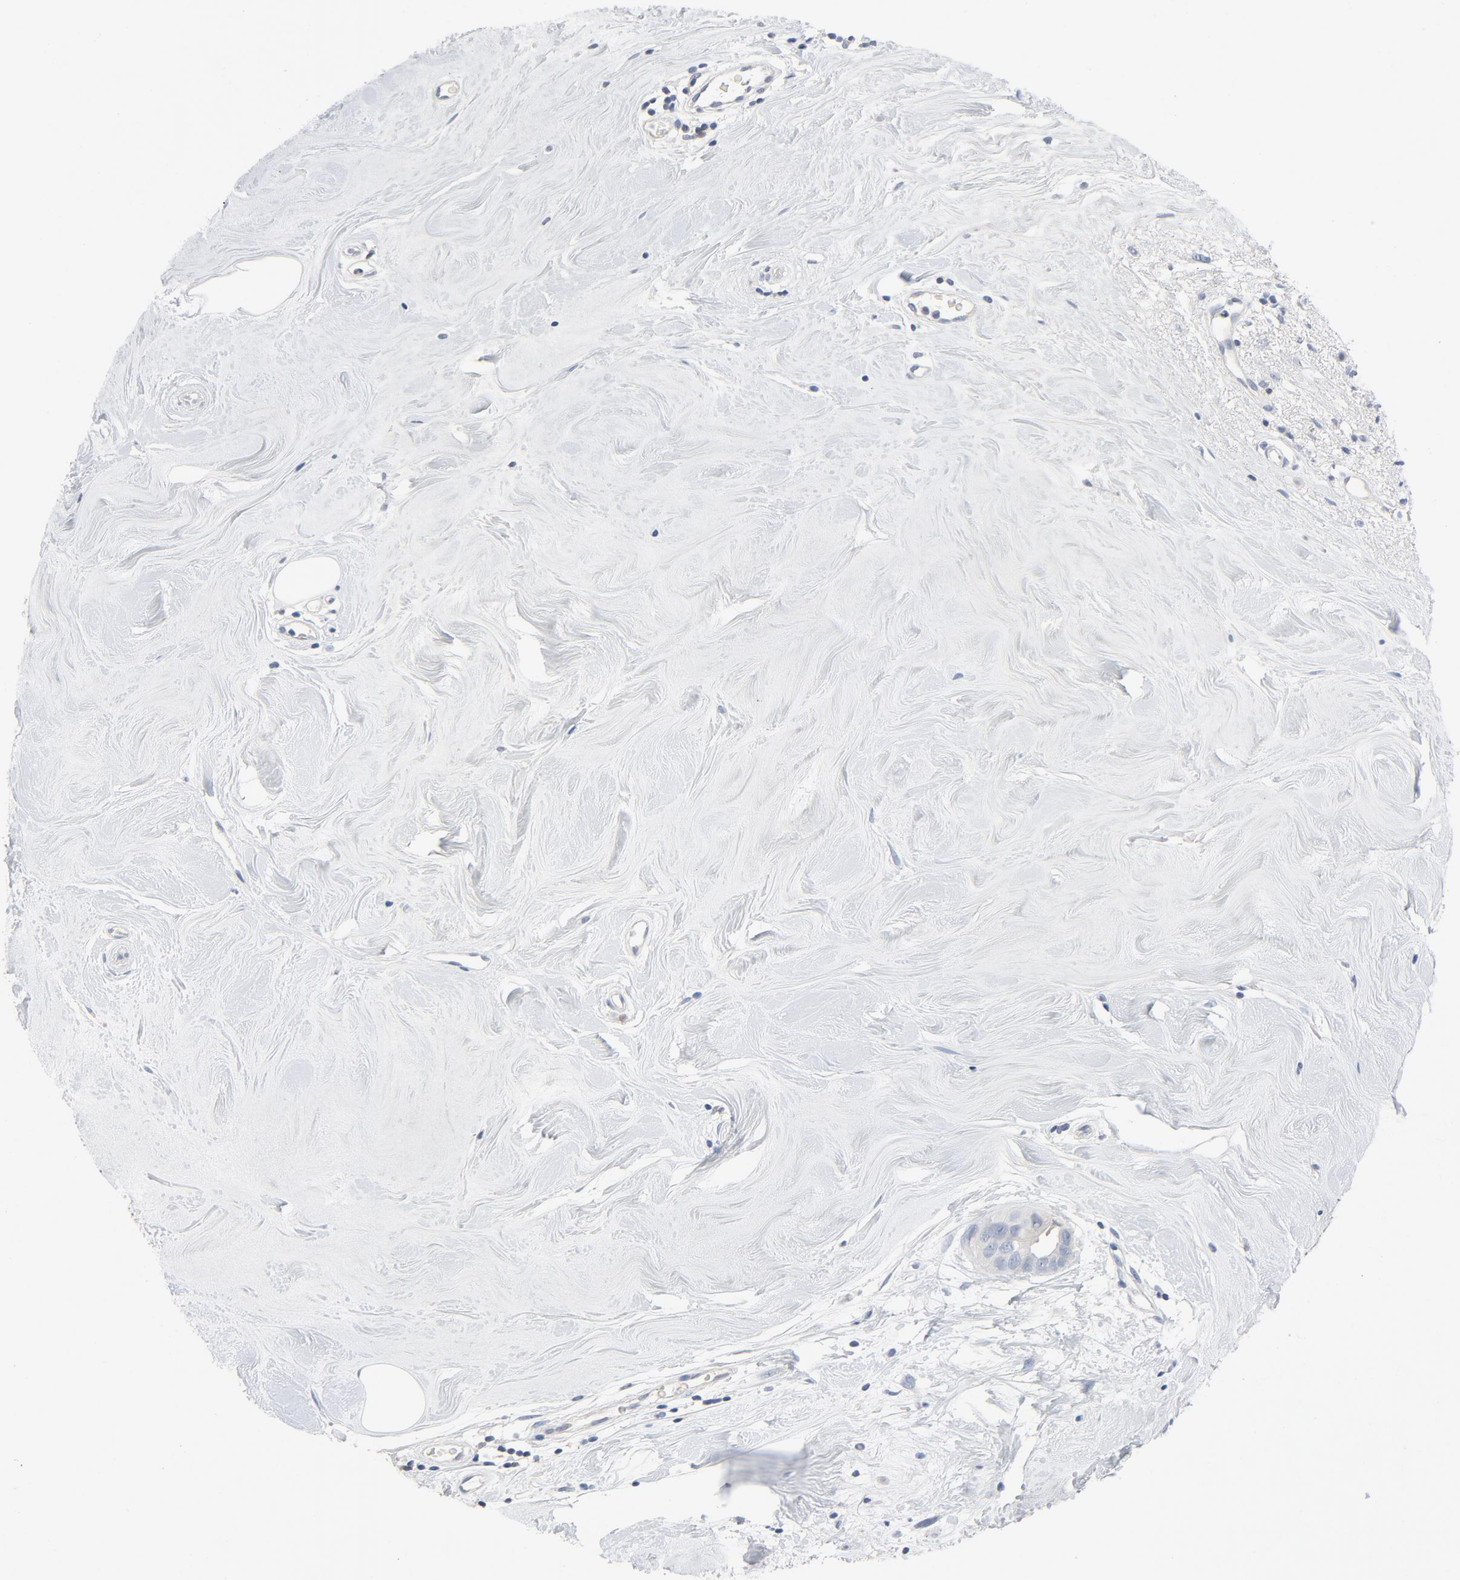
{"staining": {"intensity": "negative", "quantity": "none", "location": "none"}, "tissue": "breast cancer", "cell_type": "Tumor cells", "image_type": "cancer", "snomed": [{"axis": "morphology", "description": "Duct carcinoma"}, {"axis": "topography", "description": "Breast"}], "caption": "Micrograph shows no protein positivity in tumor cells of breast infiltrating ductal carcinoma tissue. (DAB (3,3'-diaminobenzidine) immunohistochemistry (IHC) visualized using brightfield microscopy, high magnification).", "gene": "ZCCHC13", "patient": {"sex": "female", "age": 40}}